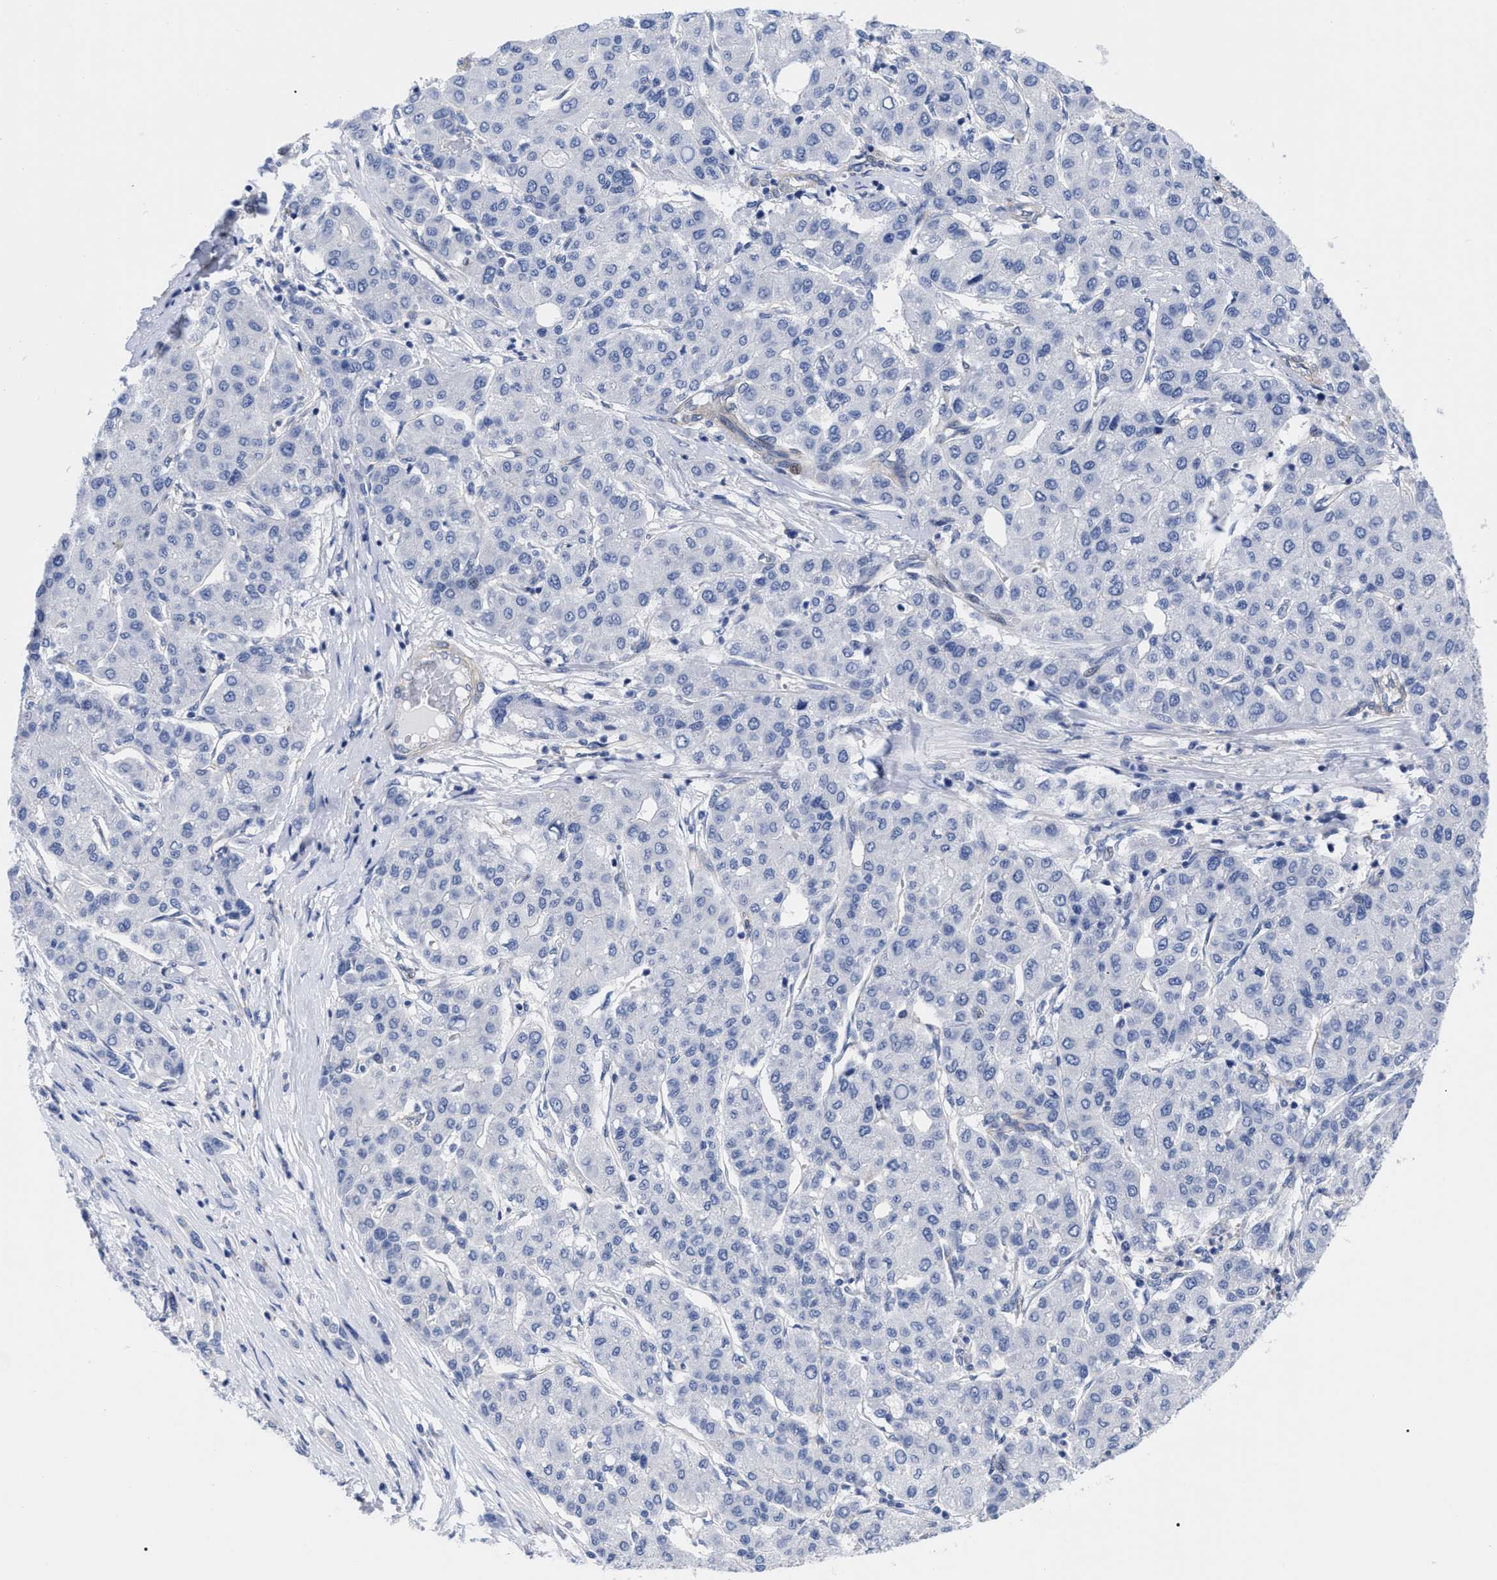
{"staining": {"intensity": "negative", "quantity": "none", "location": "none"}, "tissue": "liver cancer", "cell_type": "Tumor cells", "image_type": "cancer", "snomed": [{"axis": "morphology", "description": "Carcinoma, Hepatocellular, NOS"}, {"axis": "topography", "description": "Liver"}], "caption": "Liver cancer was stained to show a protein in brown. There is no significant staining in tumor cells. Nuclei are stained in blue.", "gene": "IRAG2", "patient": {"sex": "male", "age": 65}}